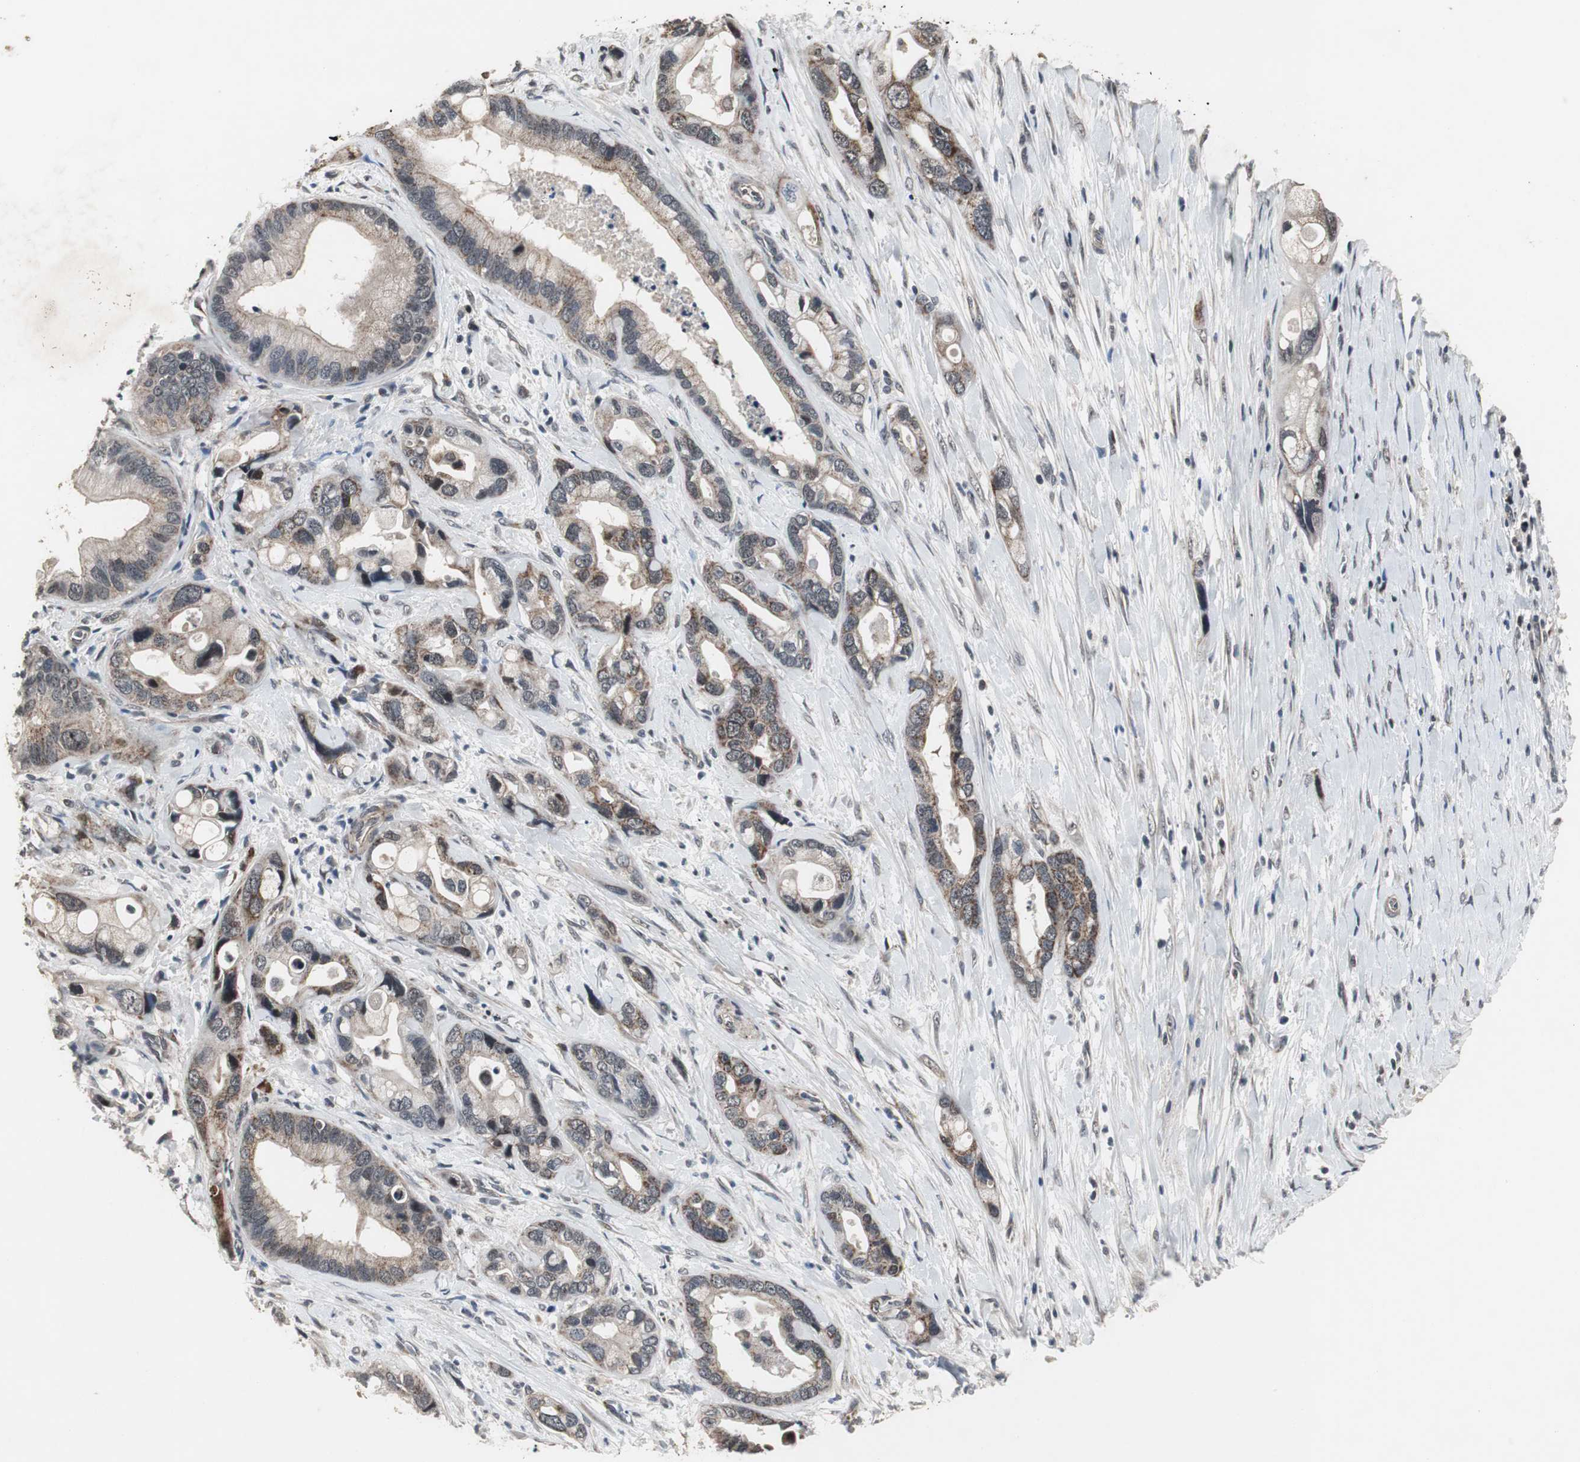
{"staining": {"intensity": "moderate", "quantity": "25%-75%", "location": "cytoplasmic/membranous"}, "tissue": "pancreatic cancer", "cell_type": "Tumor cells", "image_type": "cancer", "snomed": [{"axis": "morphology", "description": "Adenocarcinoma, NOS"}, {"axis": "topography", "description": "Pancreas"}], "caption": "About 25%-75% of tumor cells in human pancreatic cancer demonstrate moderate cytoplasmic/membranous protein staining as visualized by brown immunohistochemical staining.", "gene": "MRPL40", "patient": {"sex": "female", "age": 77}}